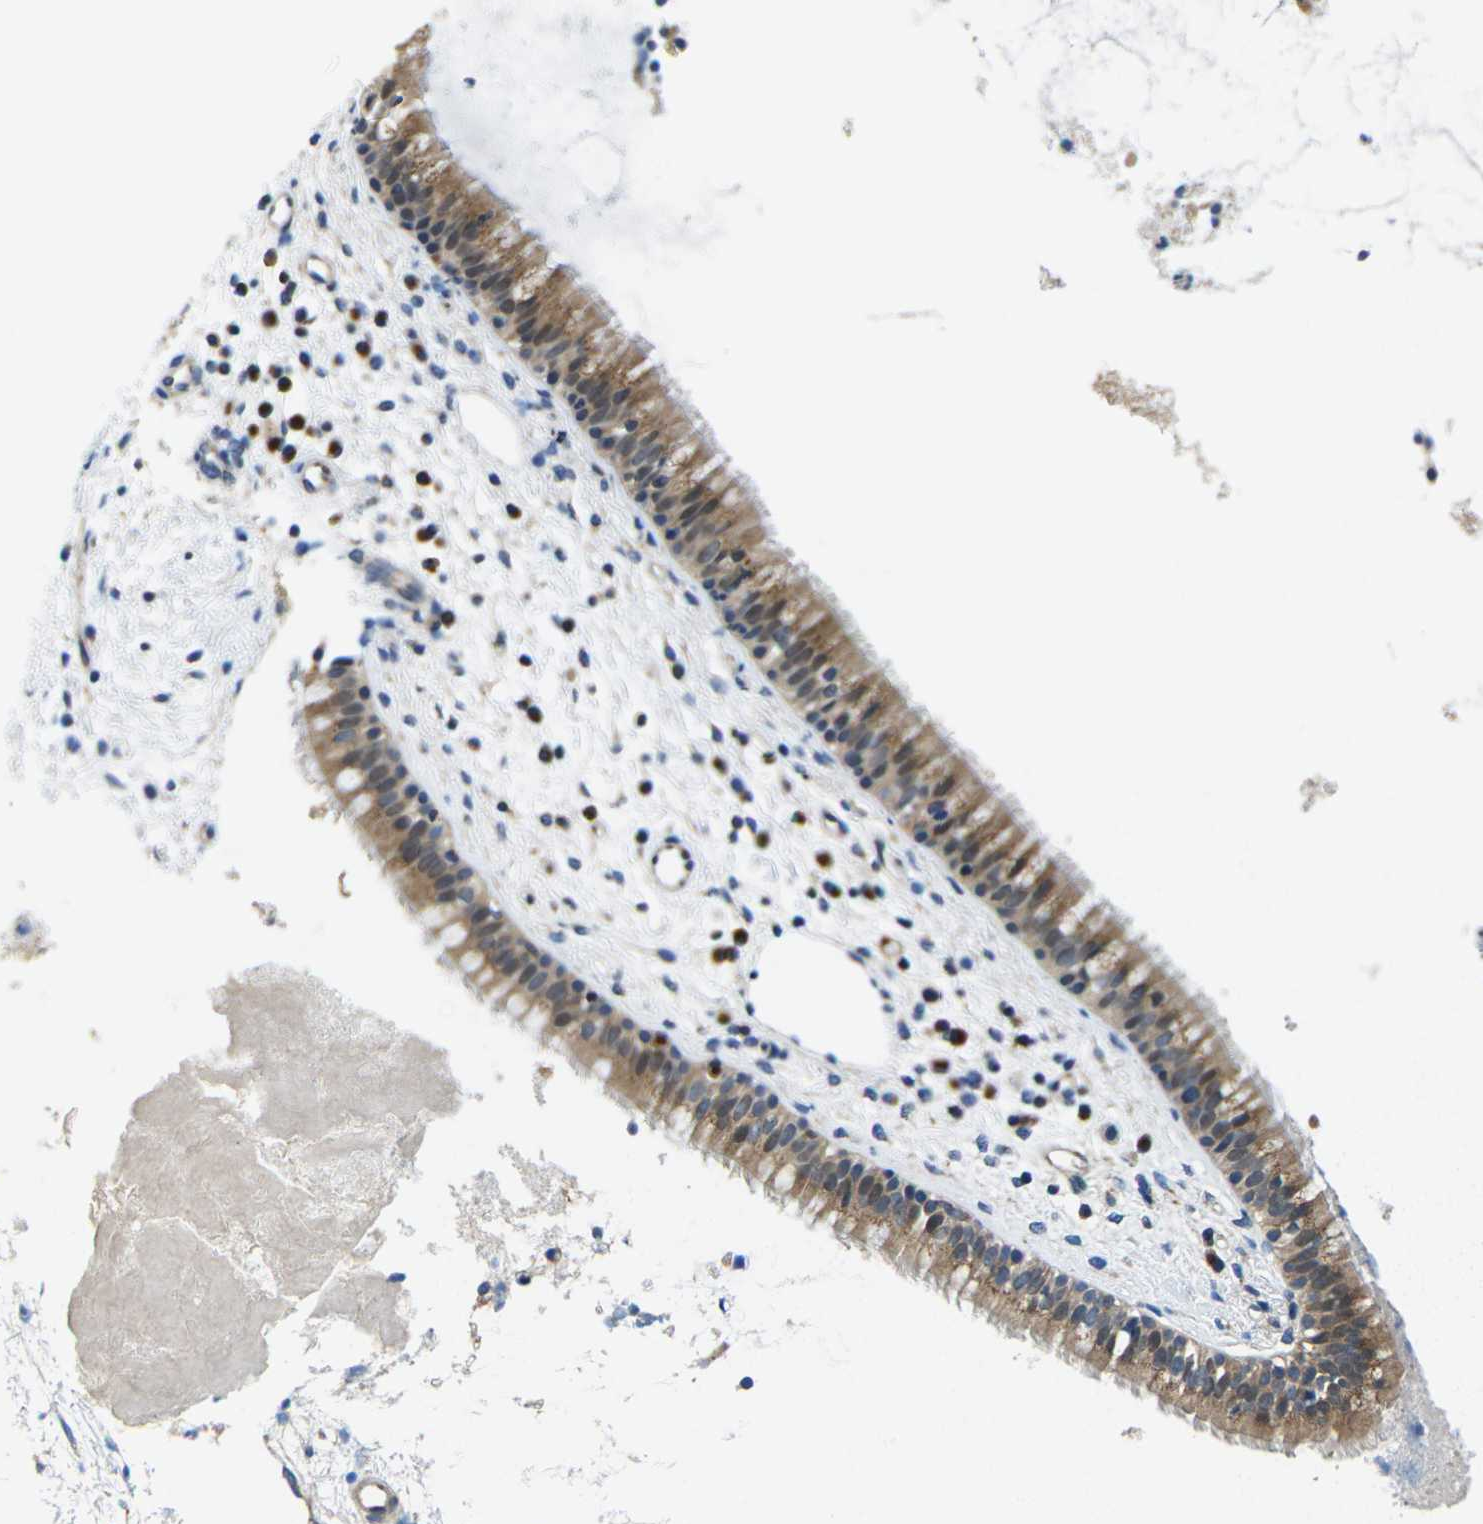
{"staining": {"intensity": "moderate", "quantity": ">75%", "location": "cytoplasmic/membranous"}, "tissue": "nasopharynx", "cell_type": "Respiratory epithelial cells", "image_type": "normal", "snomed": [{"axis": "morphology", "description": "Normal tissue, NOS"}, {"axis": "topography", "description": "Nasopharynx"}], "caption": "This histopathology image shows IHC staining of normal nasopharynx, with medium moderate cytoplasmic/membranous positivity in about >75% of respiratory epithelial cells.", "gene": "TMCC2", "patient": {"sex": "male", "age": 21}}